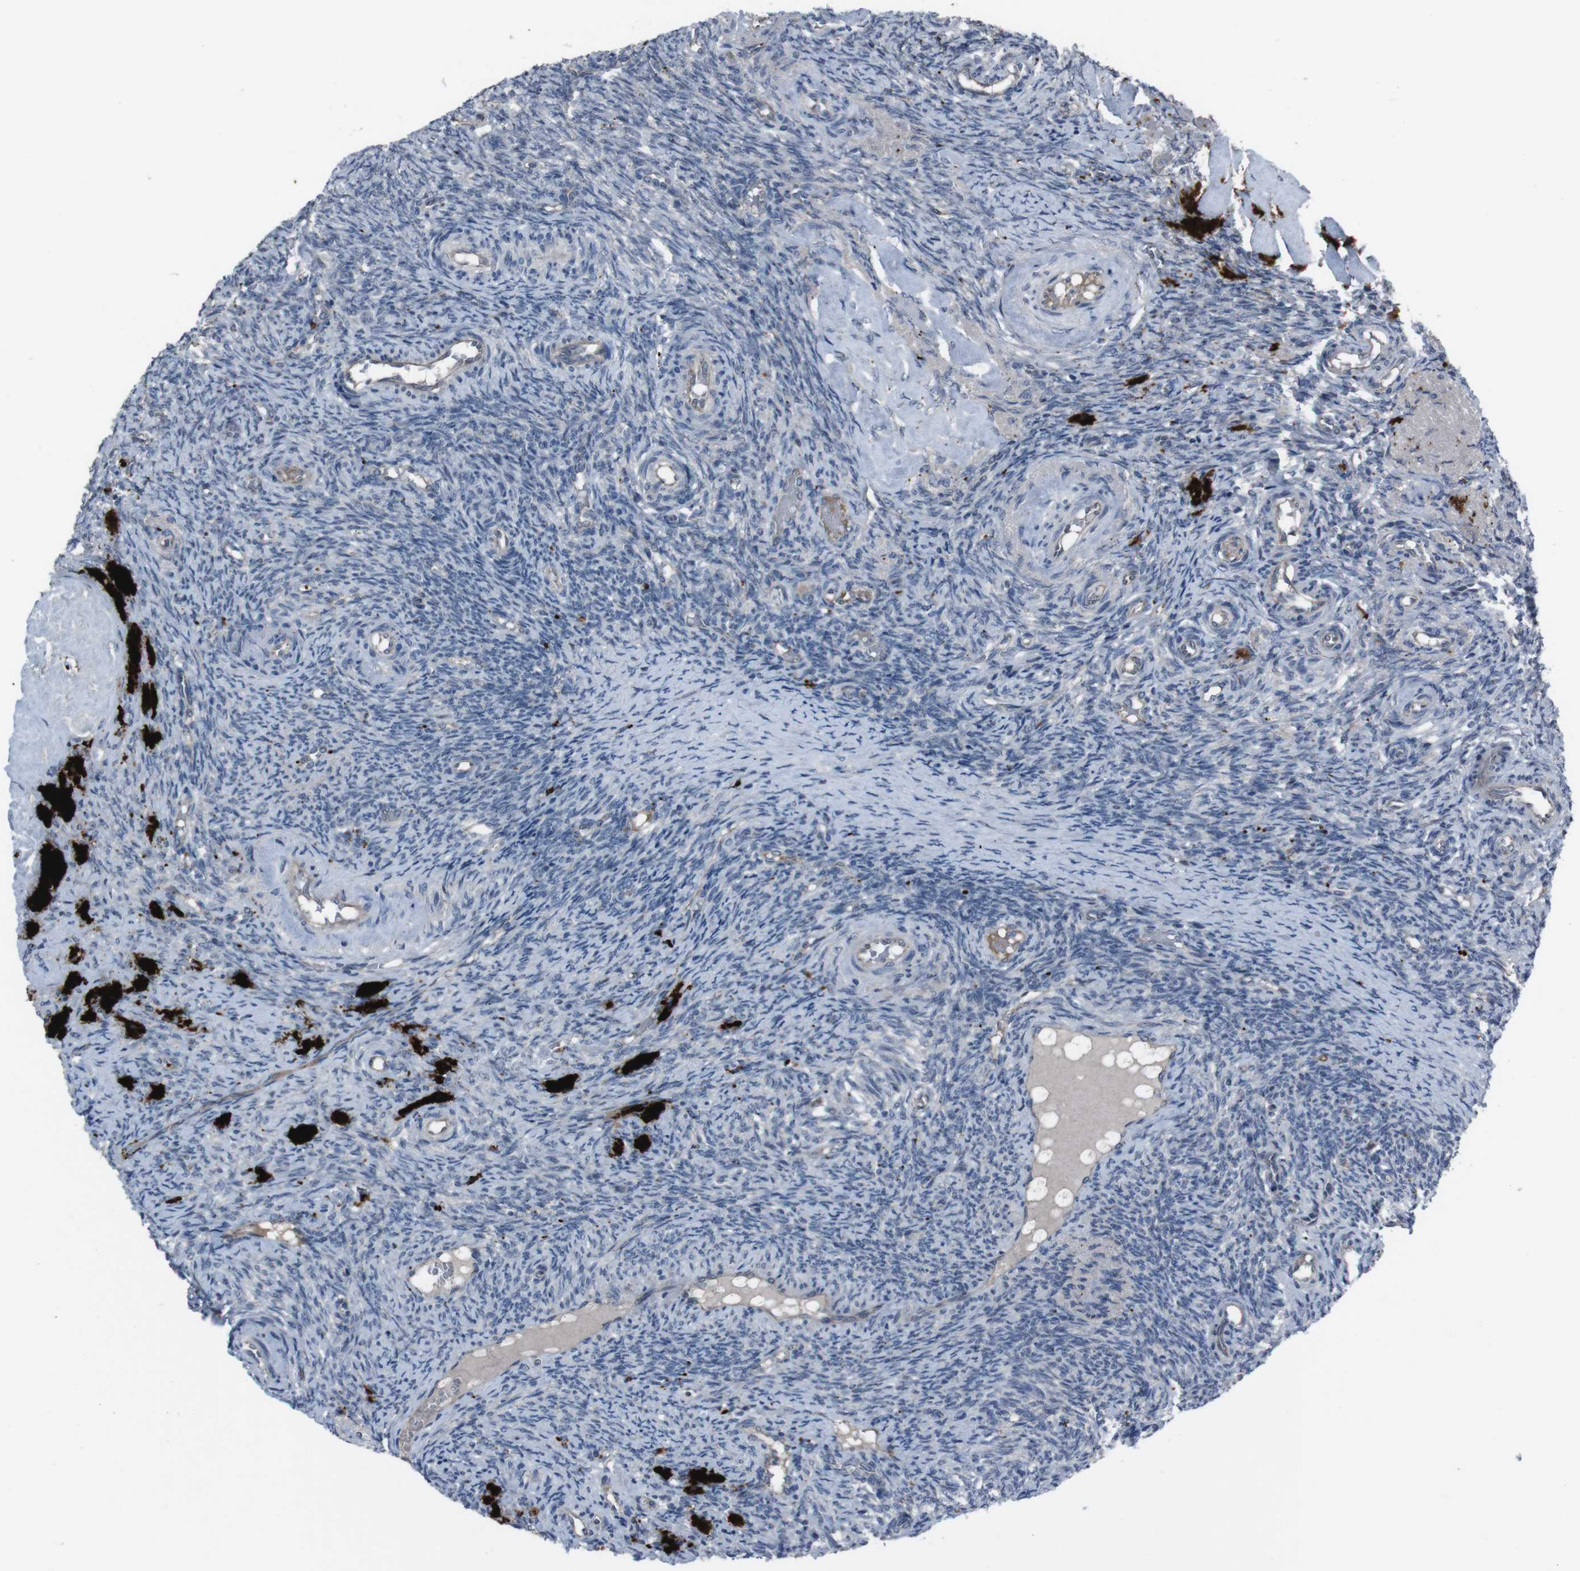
{"staining": {"intensity": "weak", "quantity": "<25%", "location": "cytoplasmic/membranous"}, "tissue": "ovary", "cell_type": "Ovarian stroma cells", "image_type": "normal", "snomed": [{"axis": "morphology", "description": "Normal tissue, NOS"}, {"axis": "topography", "description": "Ovary"}], "caption": "Ovary was stained to show a protein in brown. There is no significant staining in ovarian stroma cells. Brightfield microscopy of immunohistochemistry (IHC) stained with DAB (brown) and hematoxylin (blue), captured at high magnification.", "gene": "EFNA5", "patient": {"sex": "female", "age": 41}}